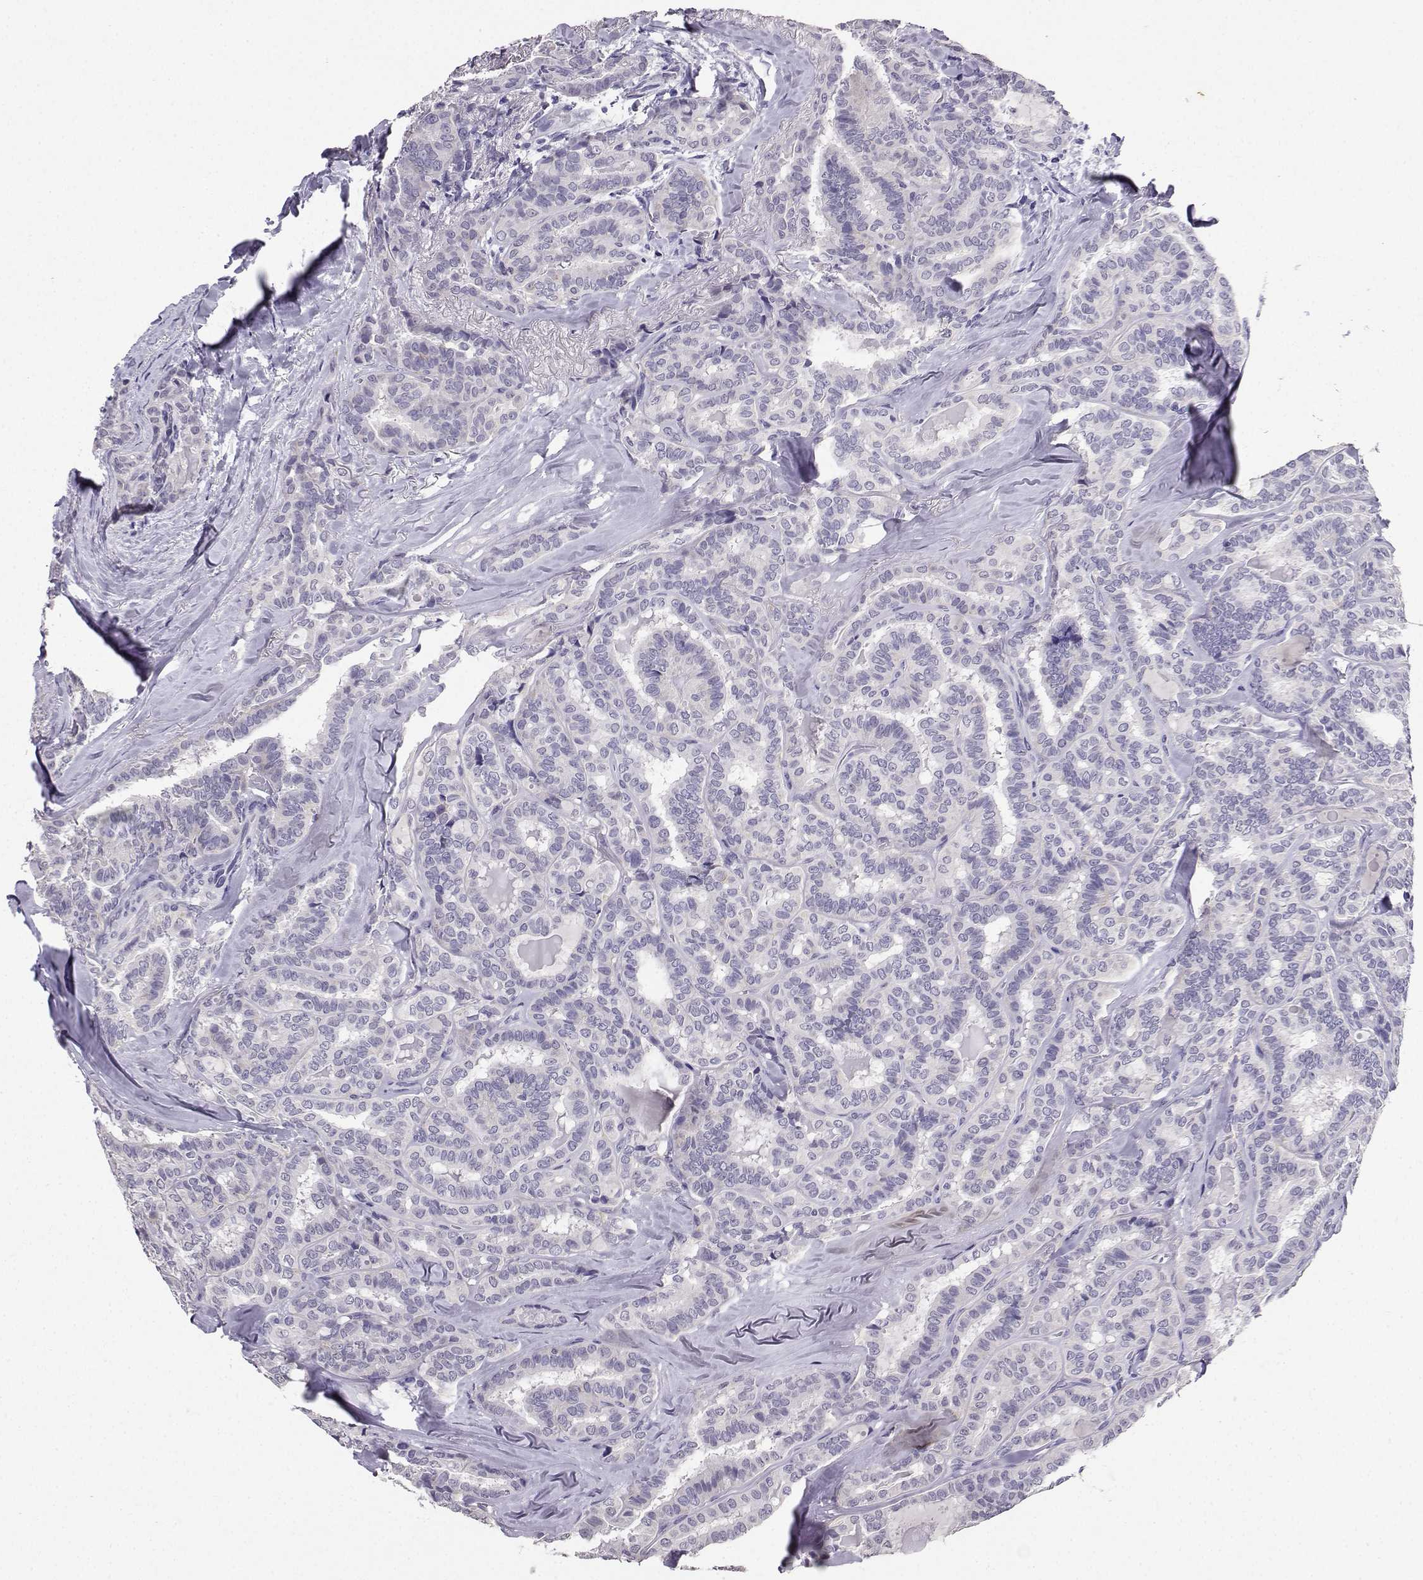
{"staining": {"intensity": "negative", "quantity": "none", "location": "none"}, "tissue": "thyroid cancer", "cell_type": "Tumor cells", "image_type": "cancer", "snomed": [{"axis": "morphology", "description": "Papillary adenocarcinoma, NOS"}, {"axis": "topography", "description": "Thyroid gland"}], "caption": "Papillary adenocarcinoma (thyroid) stained for a protein using immunohistochemistry reveals no positivity tumor cells.", "gene": "SPAG11B", "patient": {"sex": "female", "age": 39}}